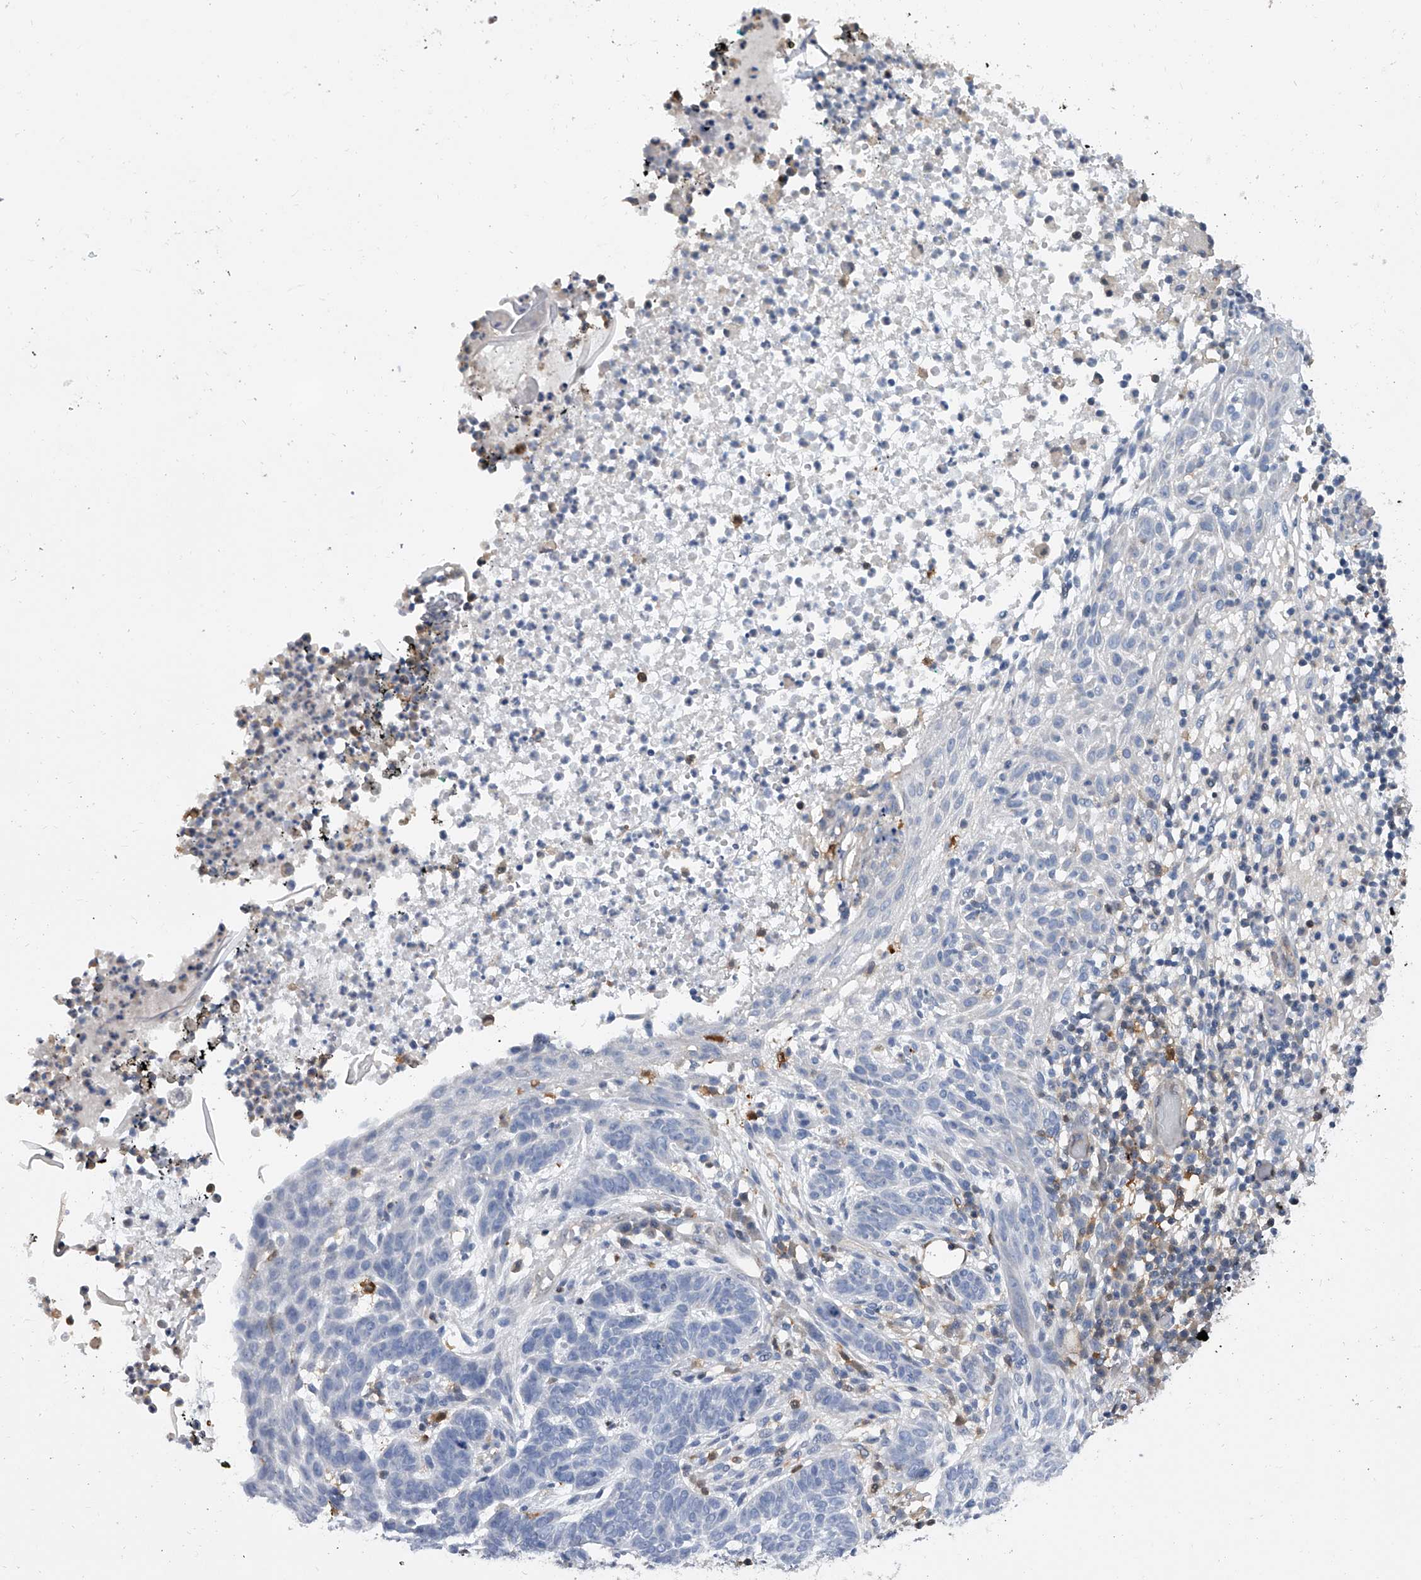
{"staining": {"intensity": "negative", "quantity": "none", "location": "none"}, "tissue": "skin cancer", "cell_type": "Tumor cells", "image_type": "cancer", "snomed": [{"axis": "morphology", "description": "Normal tissue, NOS"}, {"axis": "morphology", "description": "Basal cell carcinoma"}, {"axis": "topography", "description": "Skin"}], "caption": "A high-resolution histopathology image shows immunohistochemistry staining of skin cancer (basal cell carcinoma), which reveals no significant positivity in tumor cells.", "gene": "SERPINB9", "patient": {"sex": "male", "age": 64}}